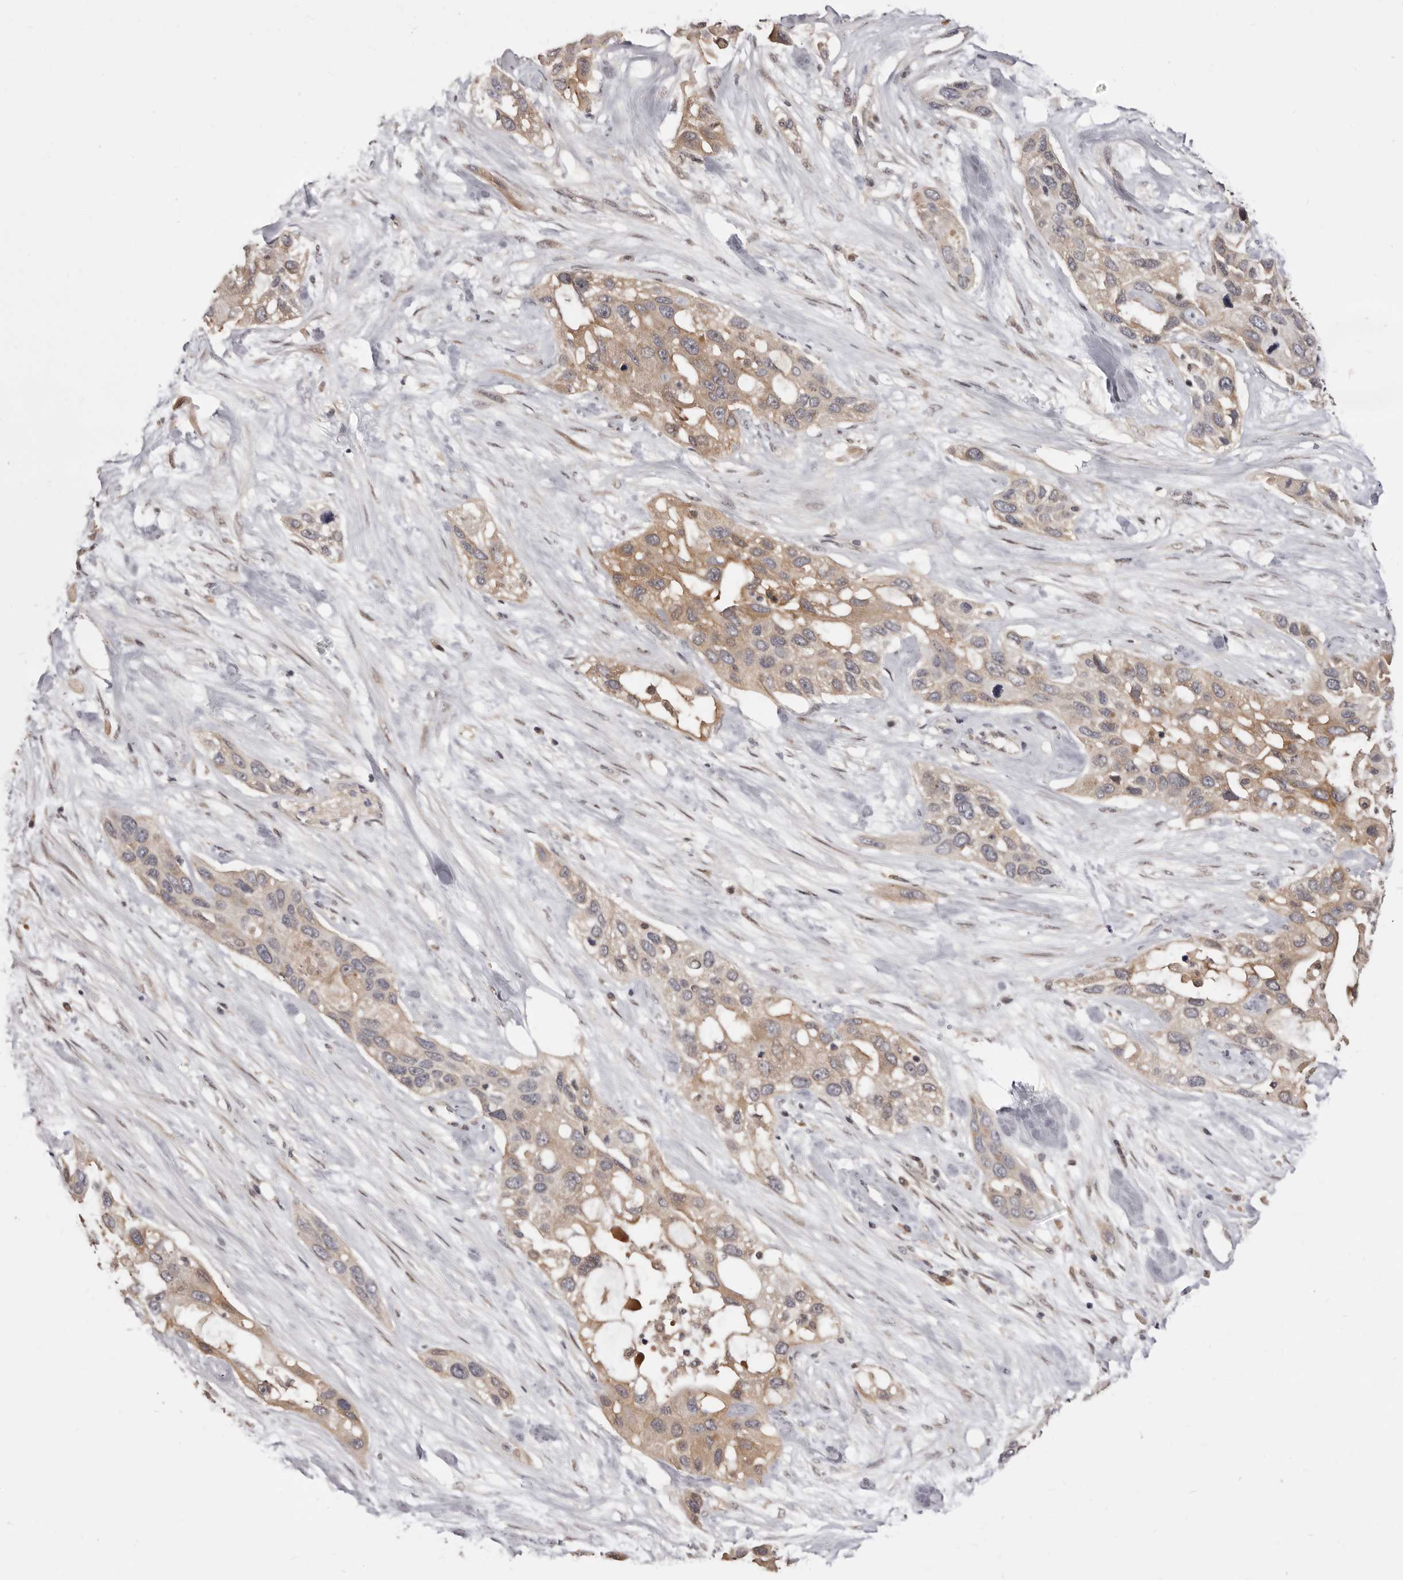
{"staining": {"intensity": "weak", "quantity": ">75%", "location": "cytoplasmic/membranous"}, "tissue": "pancreatic cancer", "cell_type": "Tumor cells", "image_type": "cancer", "snomed": [{"axis": "morphology", "description": "Adenocarcinoma, NOS"}, {"axis": "topography", "description": "Pancreas"}], "caption": "Brown immunohistochemical staining in human pancreatic cancer (adenocarcinoma) reveals weak cytoplasmic/membranous expression in about >75% of tumor cells.", "gene": "INAVA", "patient": {"sex": "female", "age": 60}}